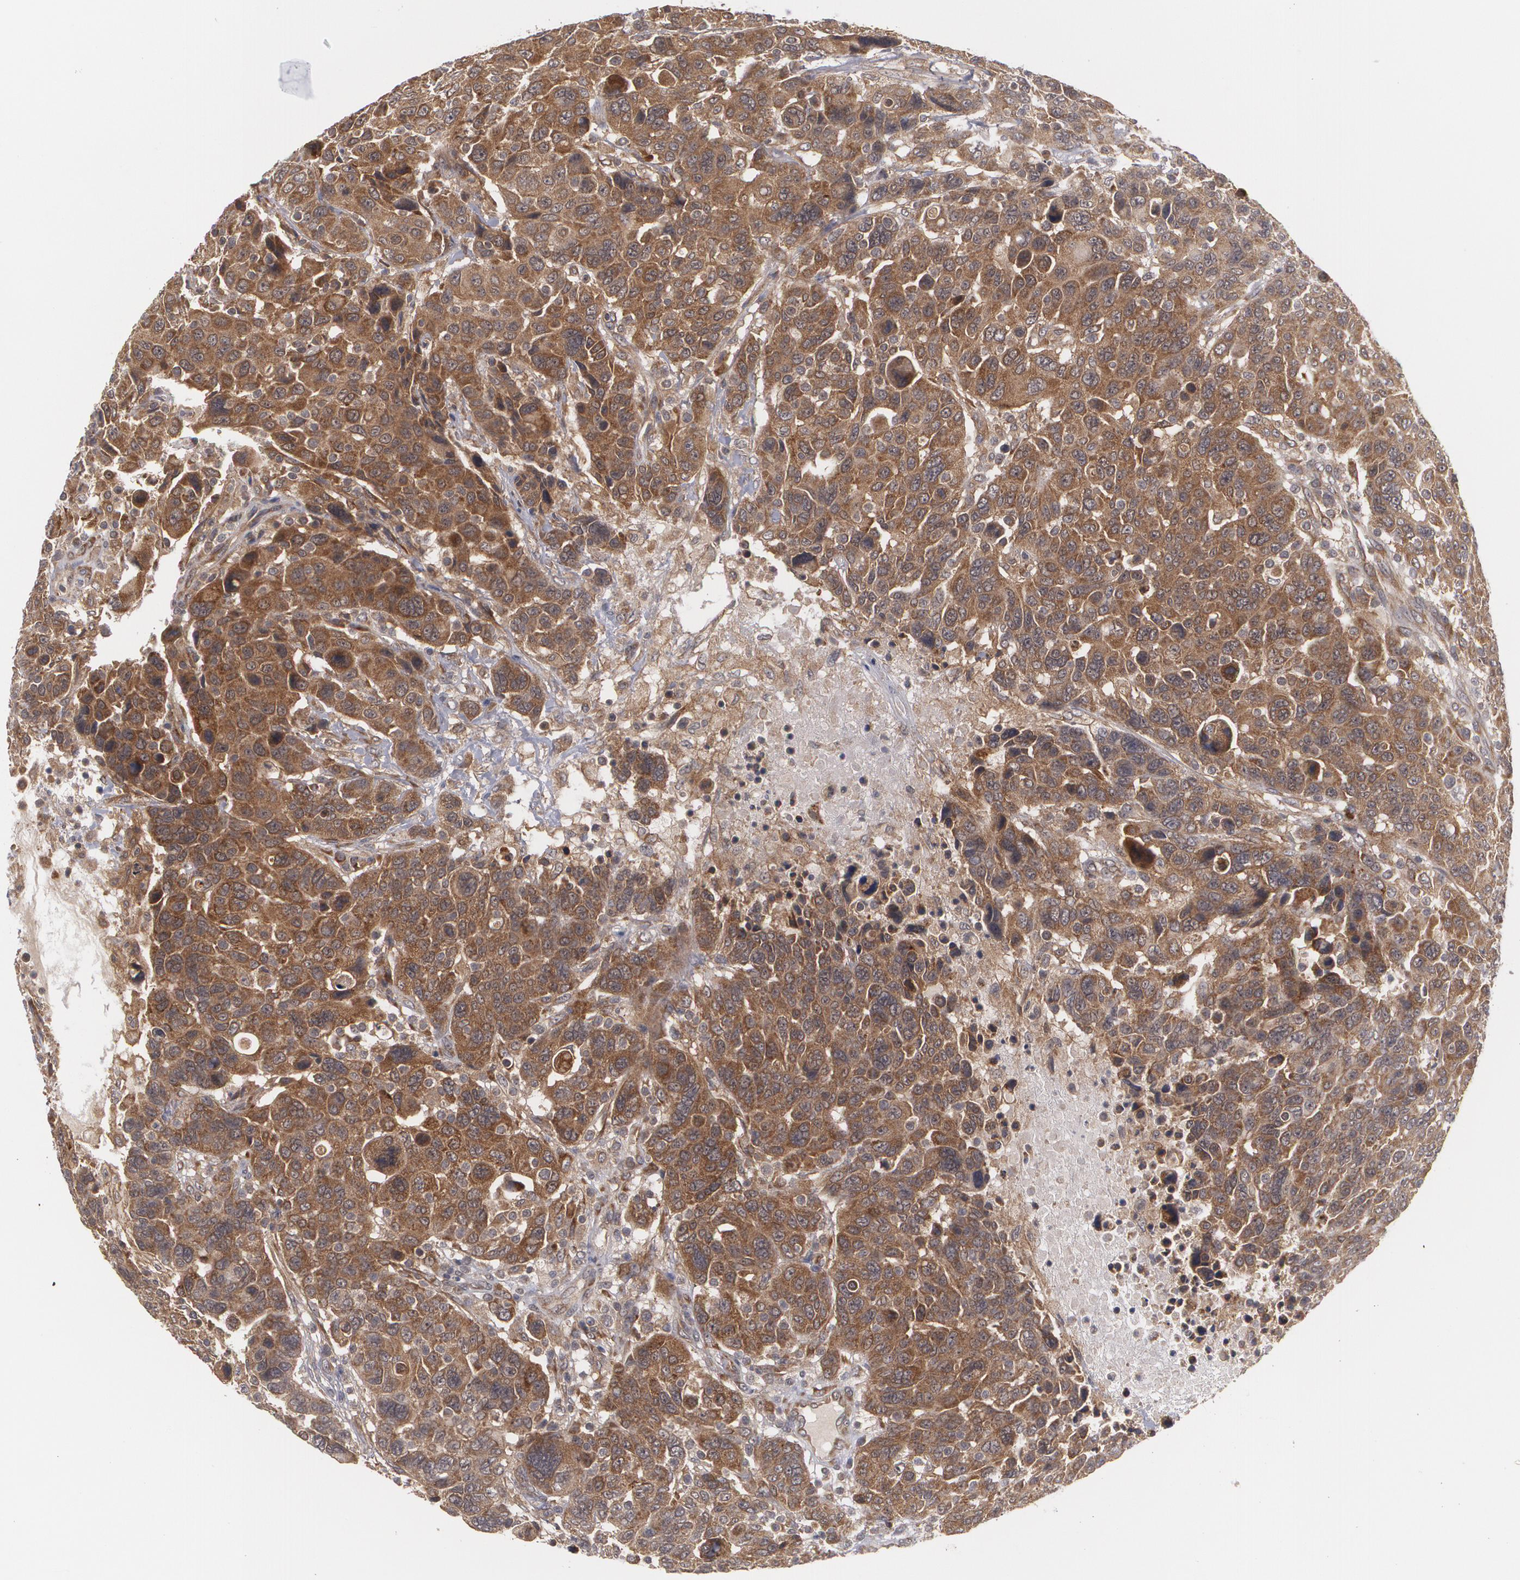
{"staining": {"intensity": "moderate", "quantity": ">75%", "location": "cytoplasmic/membranous"}, "tissue": "breast cancer", "cell_type": "Tumor cells", "image_type": "cancer", "snomed": [{"axis": "morphology", "description": "Duct carcinoma"}, {"axis": "topography", "description": "Breast"}], "caption": "Immunohistochemical staining of human breast invasive ductal carcinoma displays medium levels of moderate cytoplasmic/membranous protein positivity in approximately >75% of tumor cells.", "gene": "BMP6", "patient": {"sex": "female", "age": 37}}